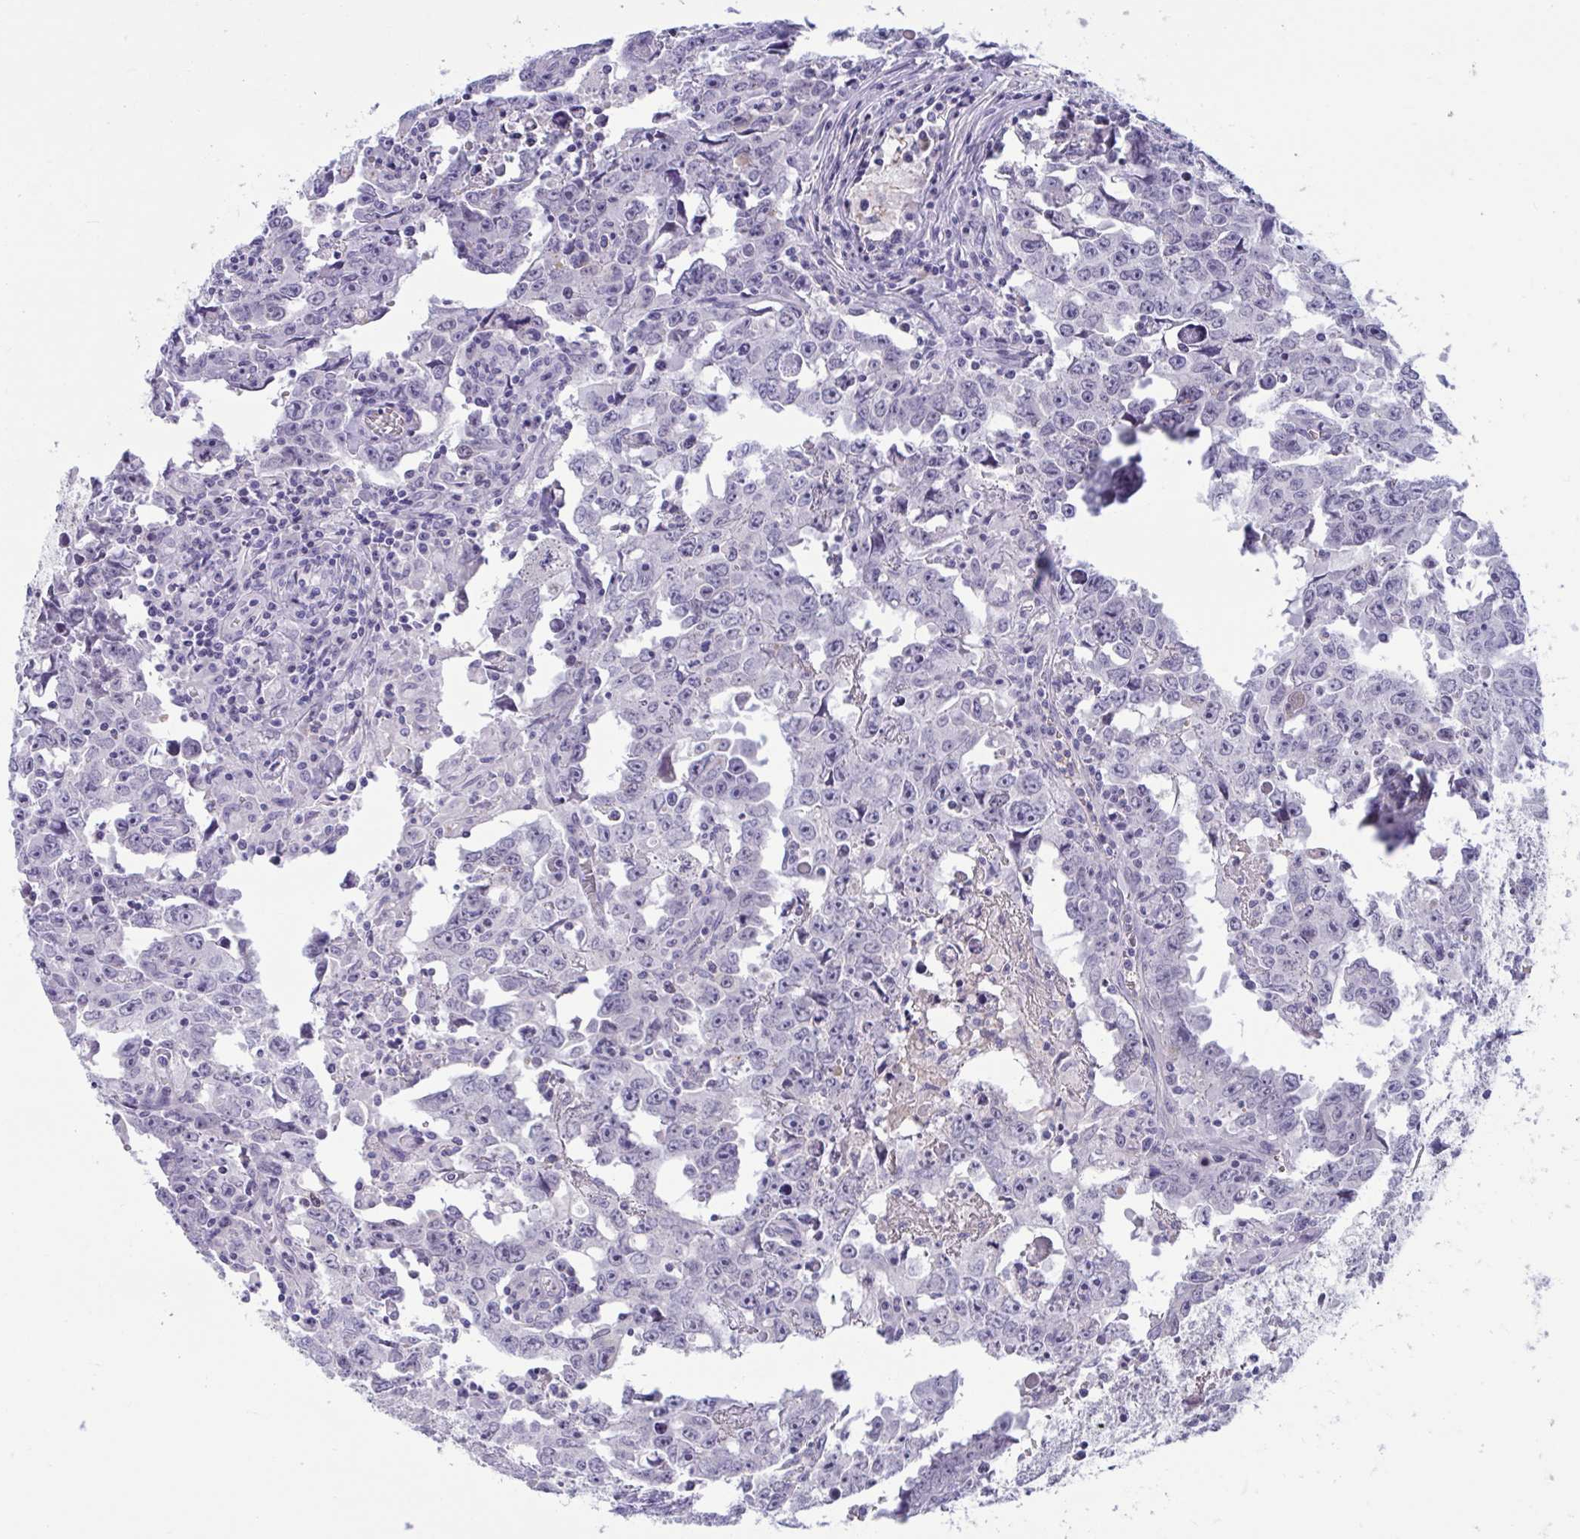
{"staining": {"intensity": "negative", "quantity": "none", "location": "none"}, "tissue": "testis cancer", "cell_type": "Tumor cells", "image_type": "cancer", "snomed": [{"axis": "morphology", "description": "Carcinoma, Embryonal, NOS"}, {"axis": "topography", "description": "Testis"}], "caption": "This is an IHC histopathology image of human testis cancer. There is no staining in tumor cells.", "gene": "CNGB3", "patient": {"sex": "male", "age": 22}}